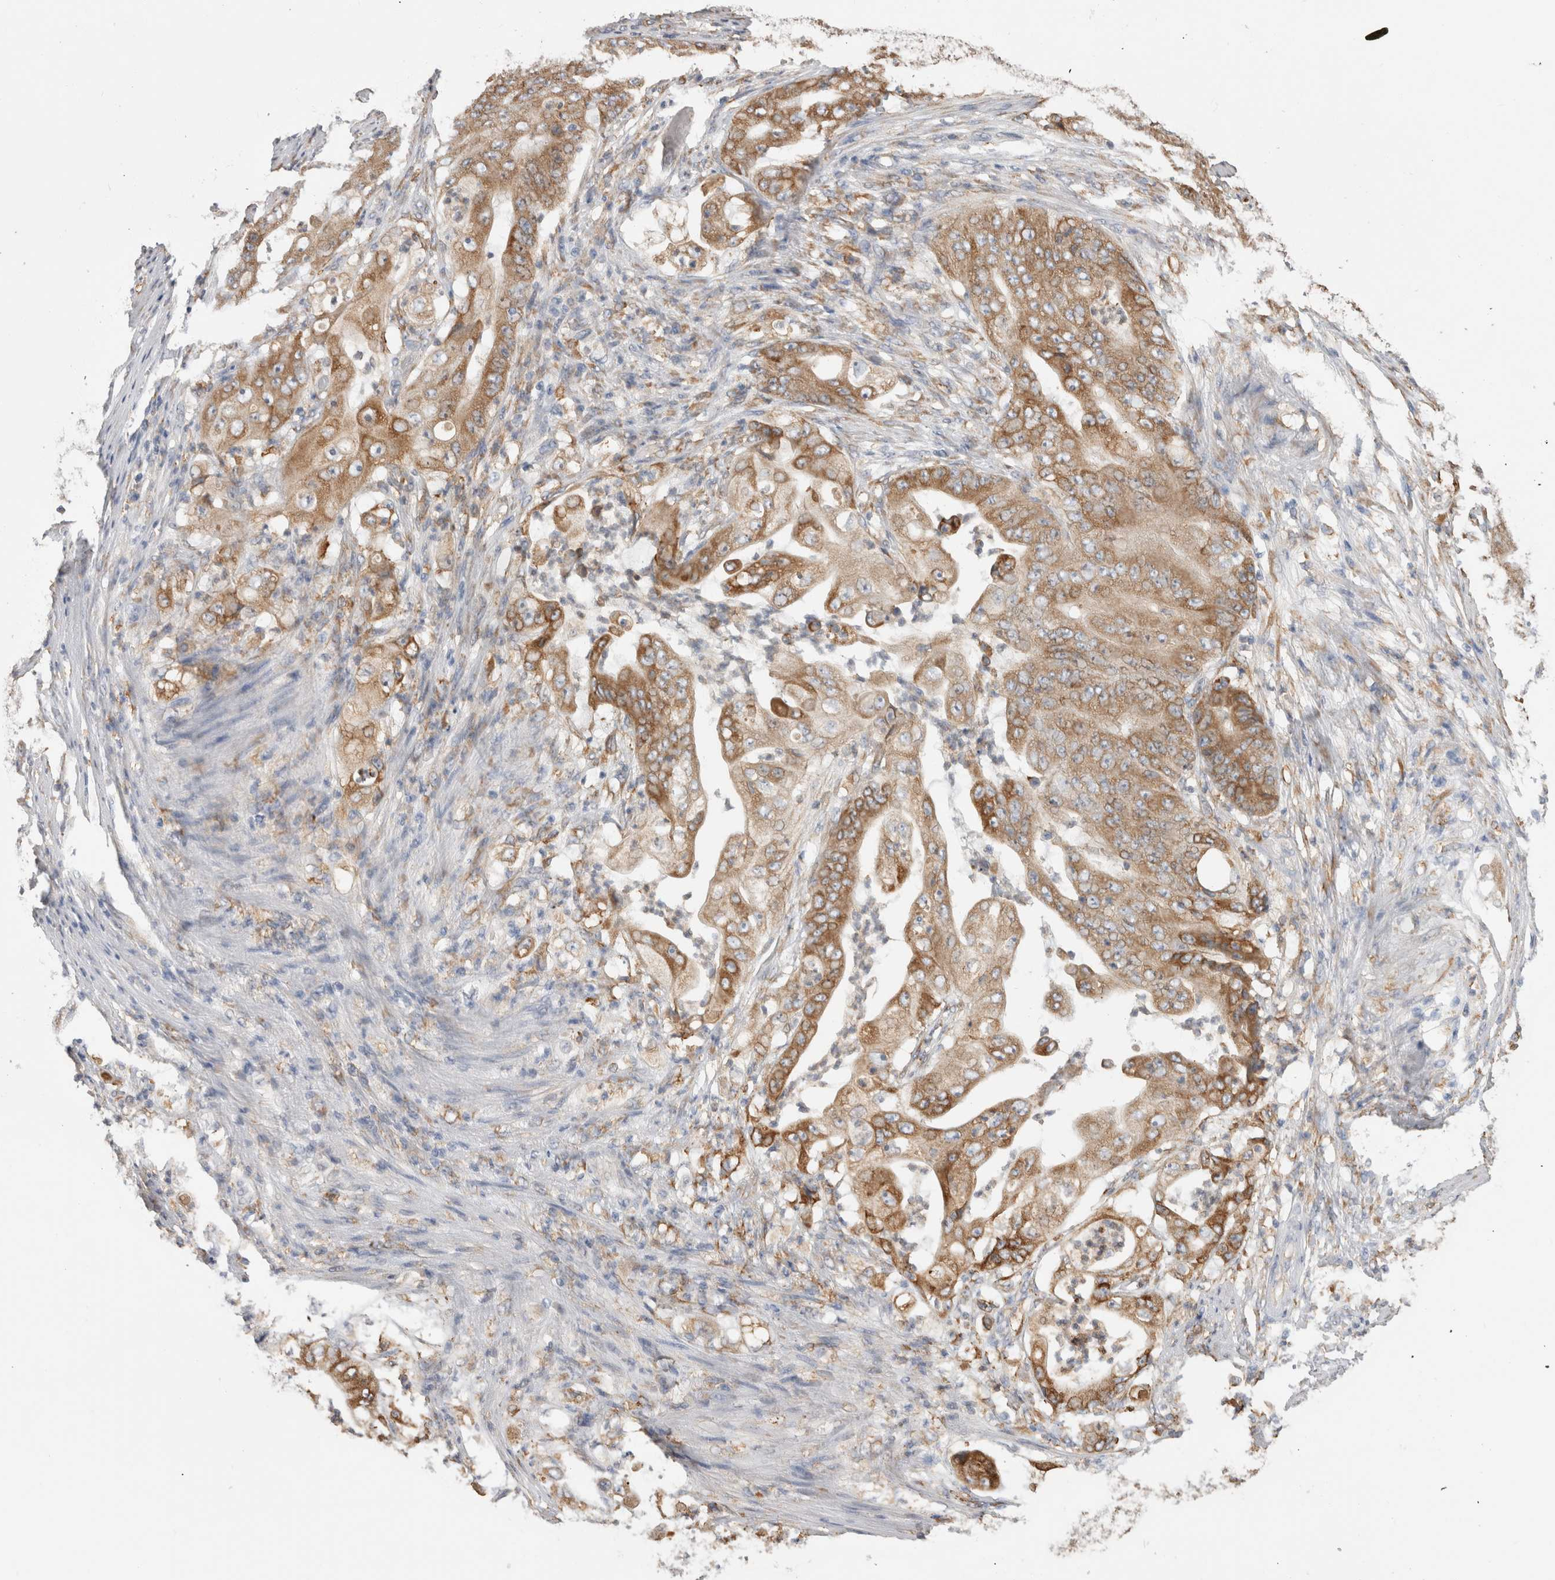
{"staining": {"intensity": "moderate", "quantity": ">75%", "location": "cytoplasmic/membranous"}, "tissue": "stomach cancer", "cell_type": "Tumor cells", "image_type": "cancer", "snomed": [{"axis": "morphology", "description": "Adenocarcinoma, NOS"}, {"axis": "topography", "description": "Stomach"}], "caption": "Stomach cancer (adenocarcinoma) stained with a protein marker demonstrates moderate staining in tumor cells.", "gene": "LRPAP1", "patient": {"sex": "female", "age": 73}}